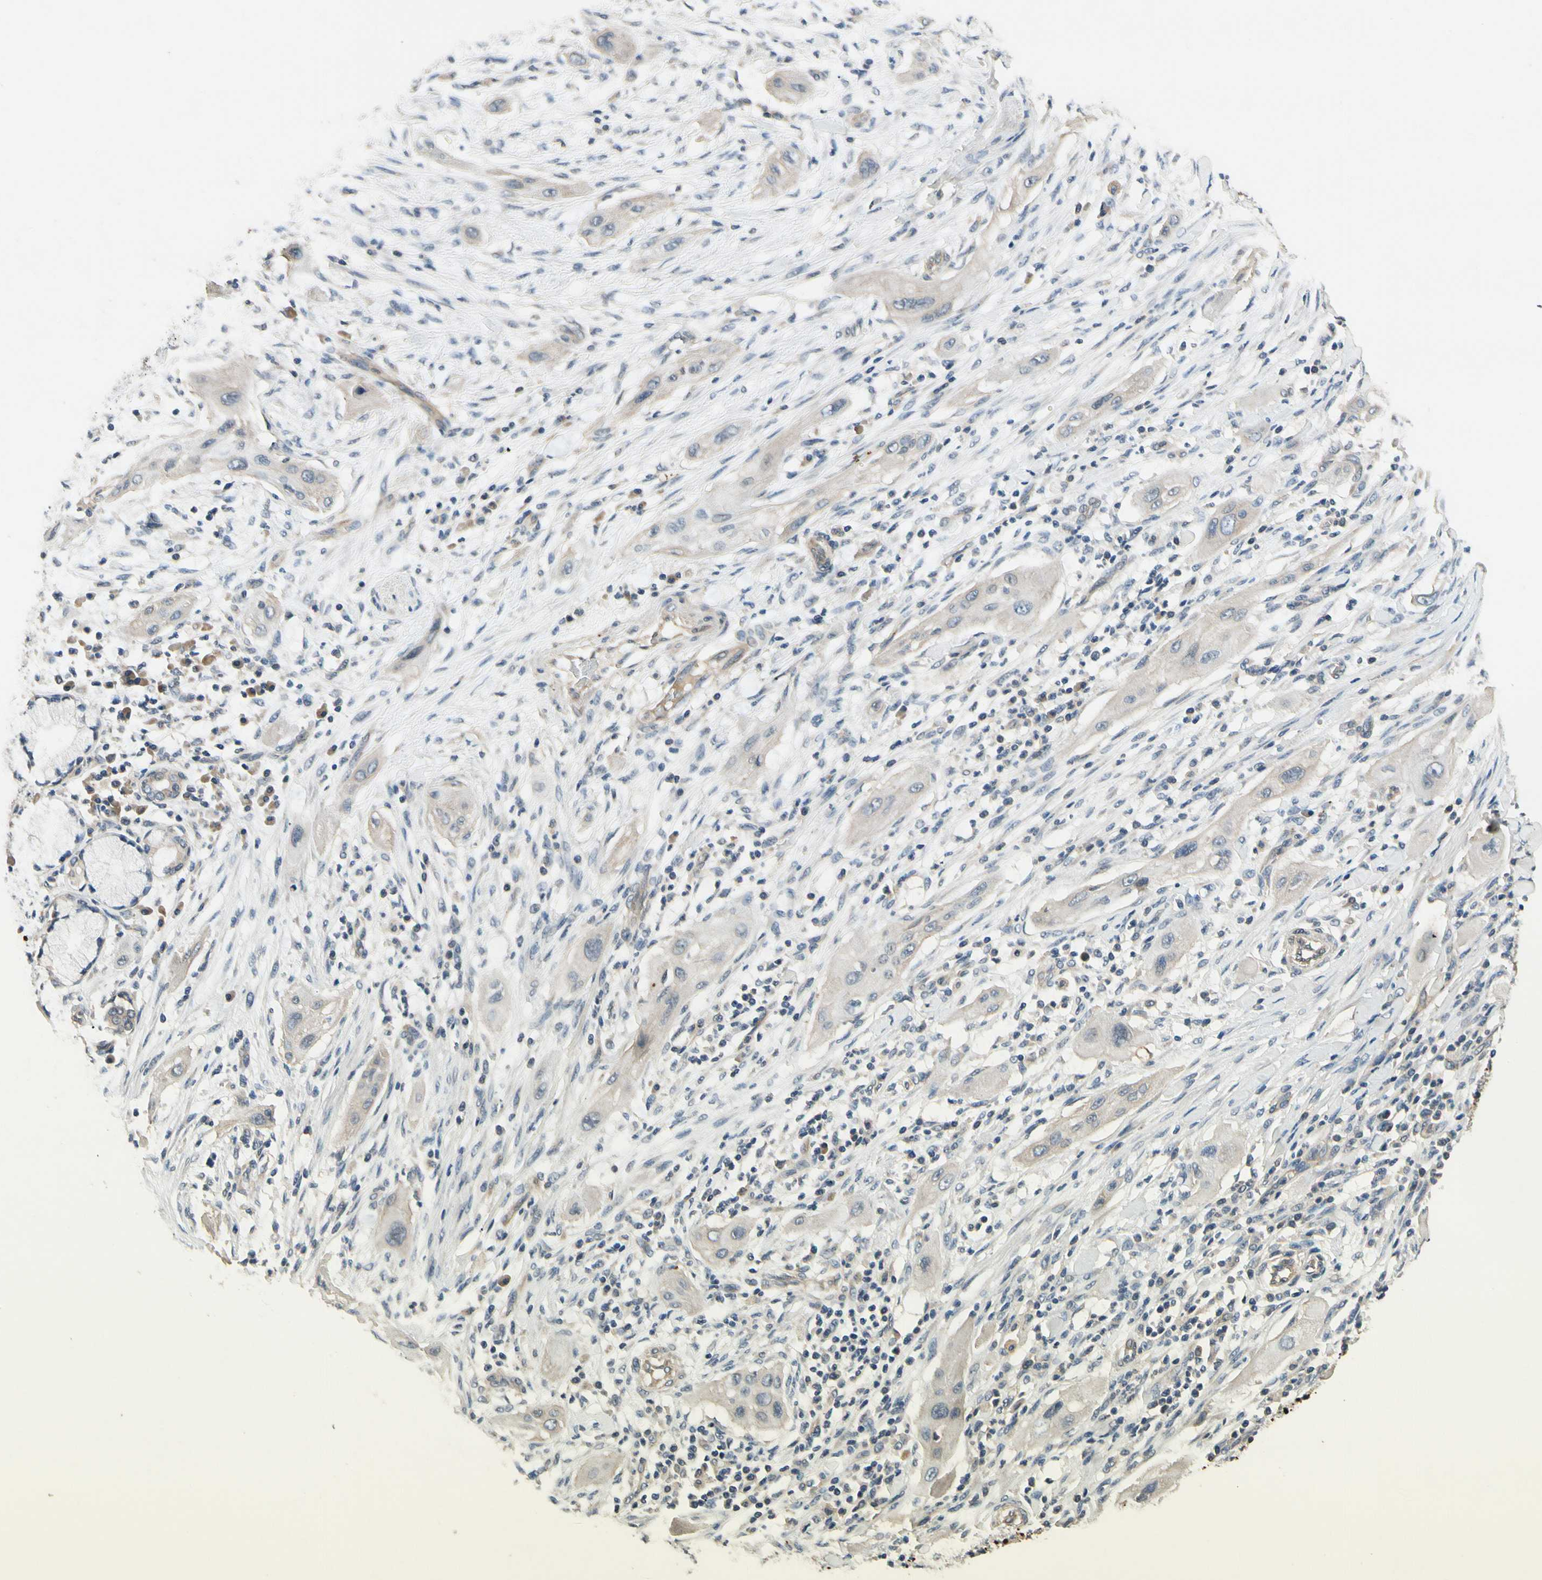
{"staining": {"intensity": "negative", "quantity": "none", "location": "none"}, "tissue": "lung cancer", "cell_type": "Tumor cells", "image_type": "cancer", "snomed": [{"axis": "morphology", "description": "Squamous cell carcinoma, NOS"}, {"axis": "topography", "description": "Lung"}], "caption": "IHC histopathology image of human lung cancer (squamous cell carcinoma) stained for a protein (brown), which exhibits no staining in tumor cells. The staining is performed using DAB brown chromogen with nuclei counter-stained in using hematoxylin.", "gene": "ALKBH3", "patient": {"sex": "female", "age": 47}}